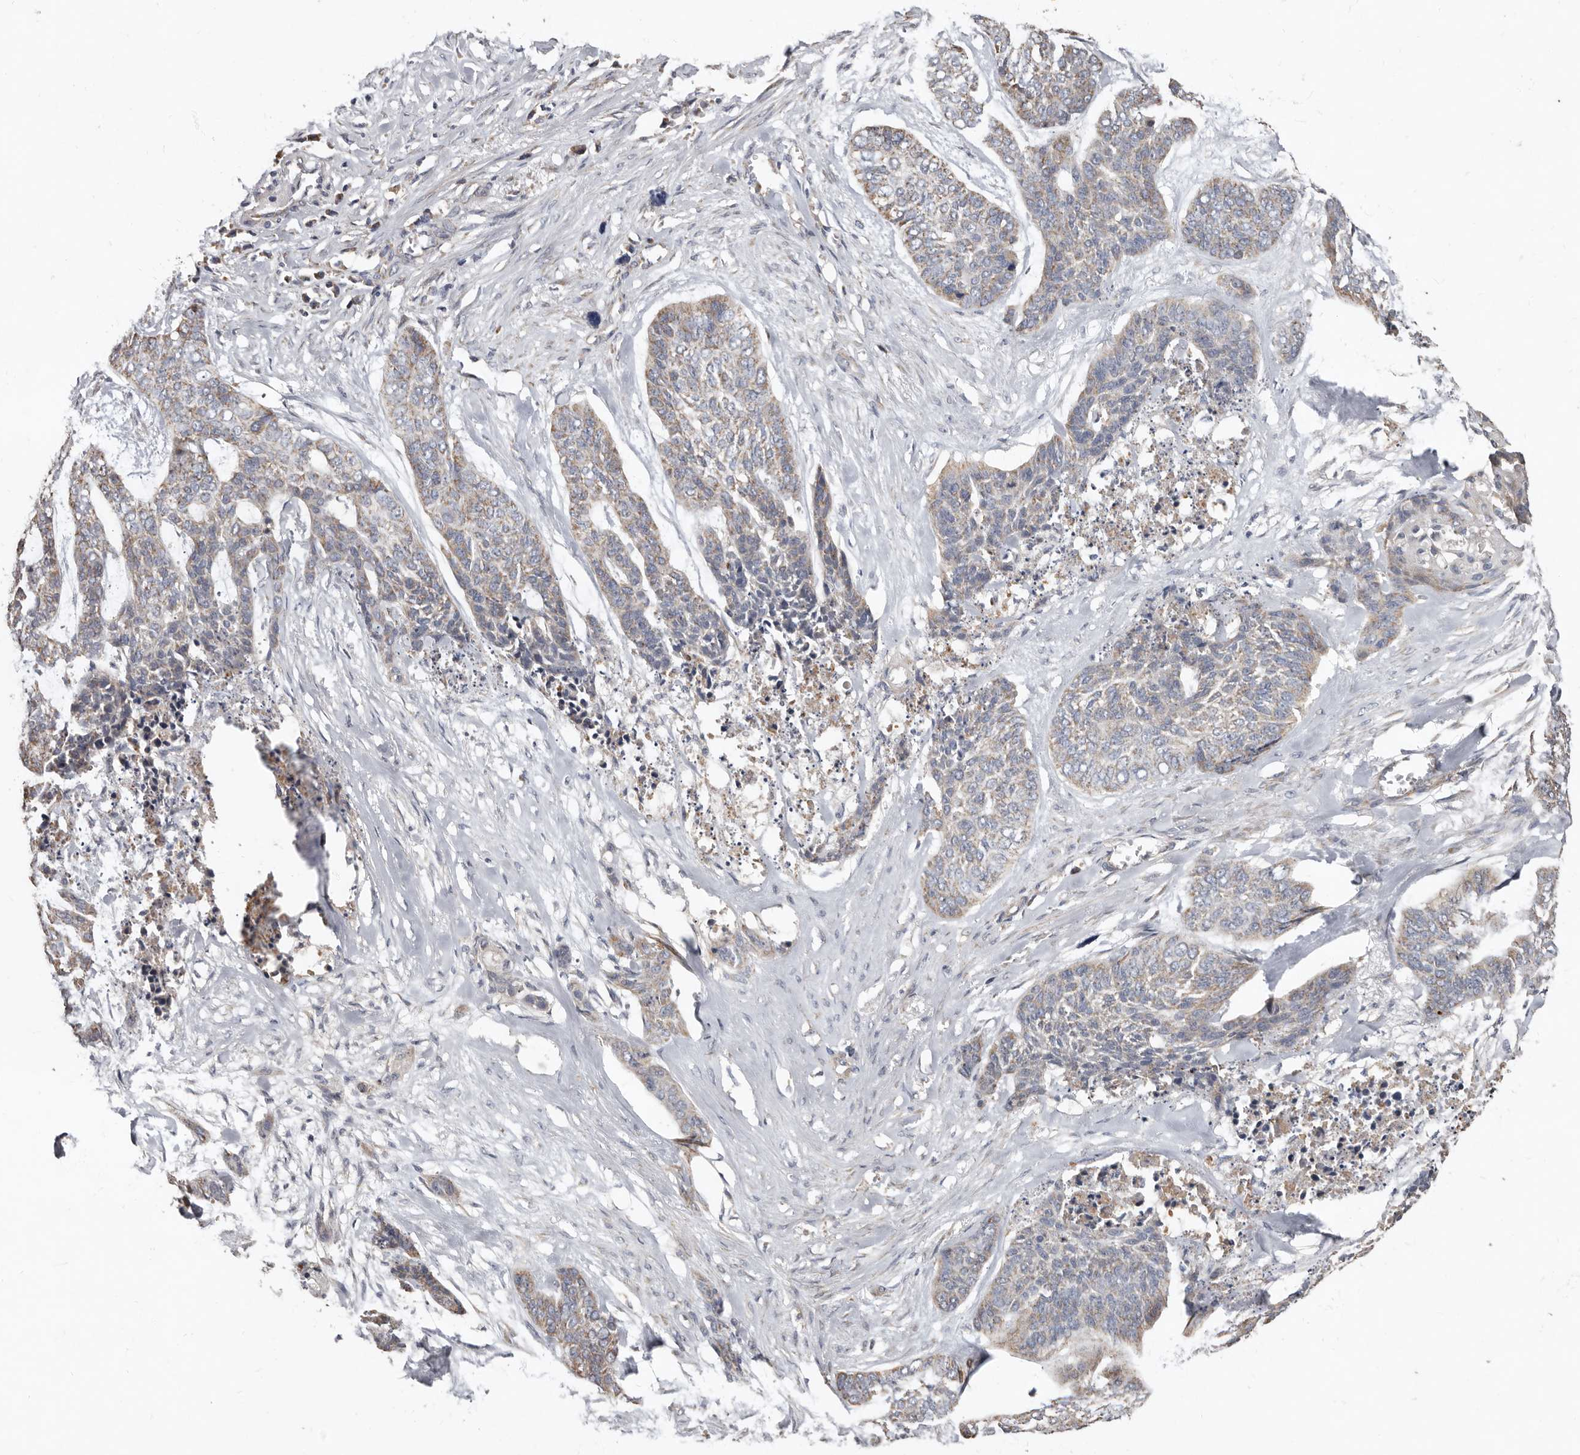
{"staining": {"intensity": "weak", "quantity": "25%-75%", "location": "cytoplasmic/membranous"}, "tissue": "skin cancer", "cell_type": "Tumor cells", "image_type": "cancer", "snomed": [{"axis": "morphology", "description": "Basal cell carcinoma"}, {"axis": "topography", "description": "Skin"}], "caption": "Skin cancer stained with a protein marker reveals weak staining in tumor cells.", "gene": "KIF26B", "patient": {"sex": "female", "age": 64}}